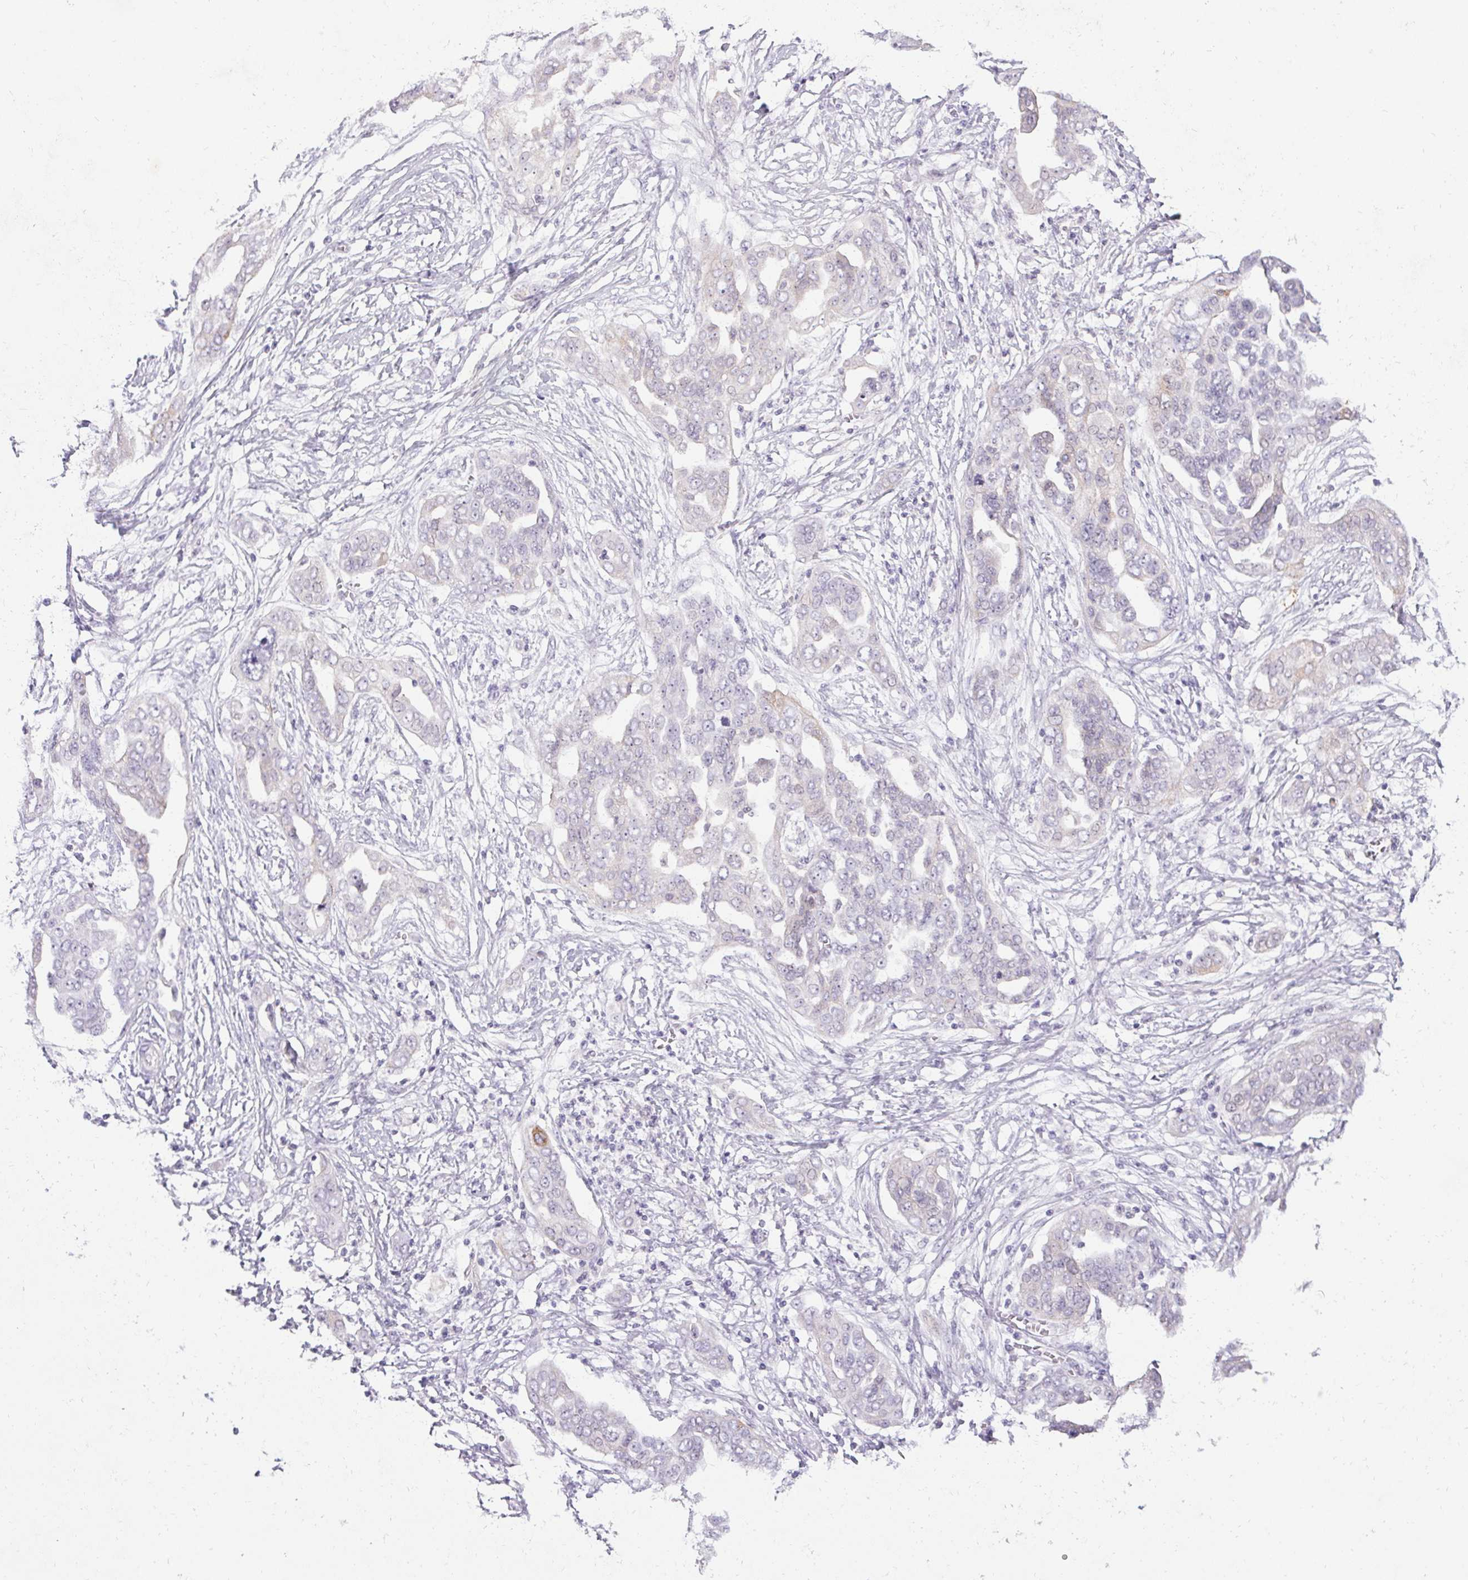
{"staining": {"intensity": "weak", "quantity": "<25%", "location": "cytoplasmic/membranous"}, "tissue": "ovarian cancer", "cell_type": "Tumor cells", "image_type": "cancer", "snomed": [{"axis": "morphology", "description": "Cystadenocarcinoma, serous, NOS"}, {"axis": "topography", "description": "Ovary"}], "caption": "The micrograph demonstrates no staining of tumor cells in ovarian cancer. (DAB (3,3'-diaminobenzidine) immunohistochemistry, high magnification).", "gene": "HSD17B3", "patient": {"sex": "female", "age": 59}}